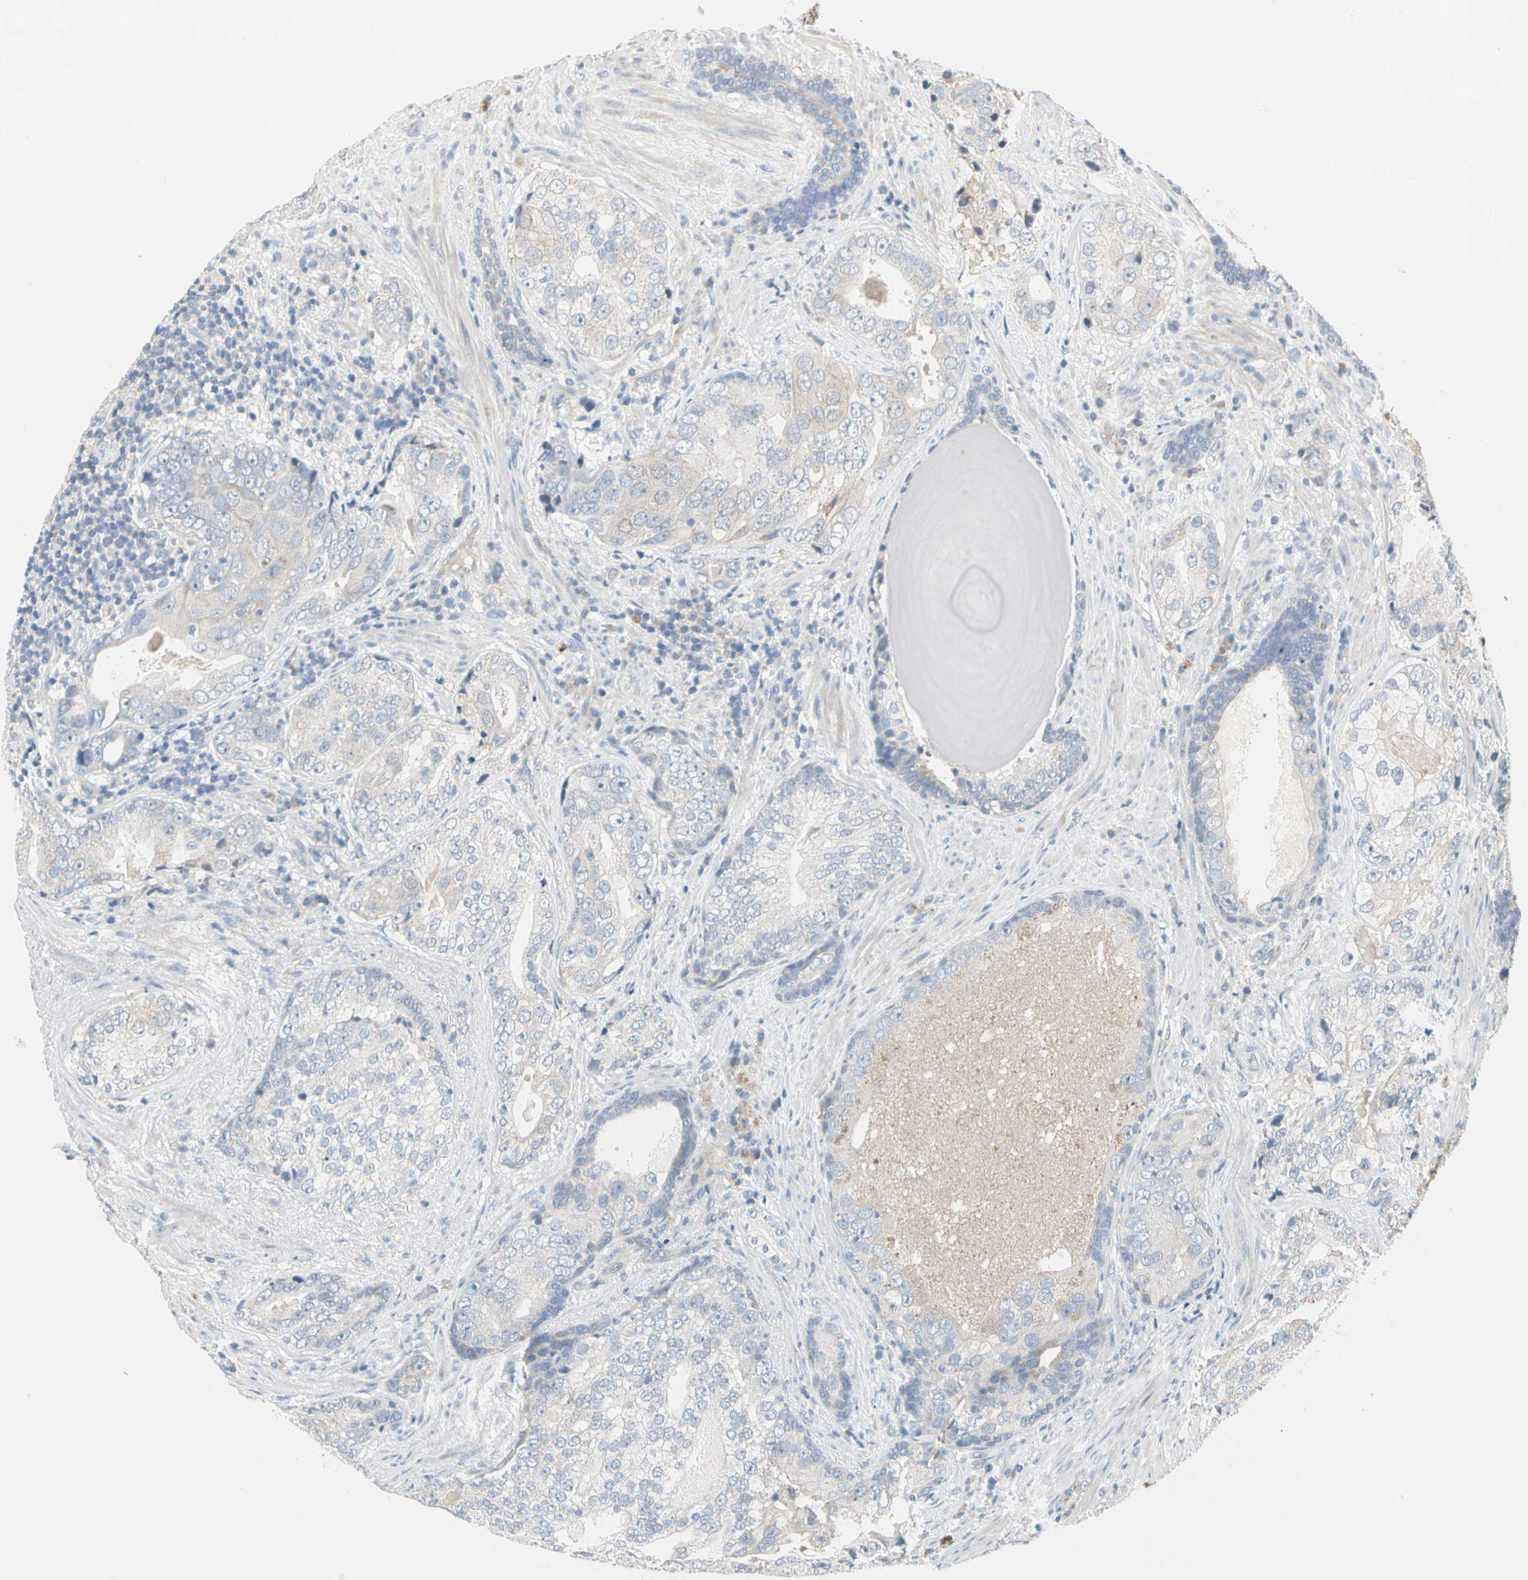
{"staining": {"intensity": "weak", "quantity": "<25%", "location": "cytoplasmic/membranous"}, "tissue": "prostate cancer", "cell_type": "Tumor cells", "image_type": "cancer", "snomed": [{"axis": "morphology", "description": "Adenocarcinoma, High grade"}, {"axis": "topography", "description": "Prostate"}], "caption": "Immunohistochemistry micrograph of neoplastic tissue: human prostate cancer stained with DAB exhibits no significant protein positivity in tumor cells.", "gene": "GPR153", "patient": {"sex": "male", "age": 66}}